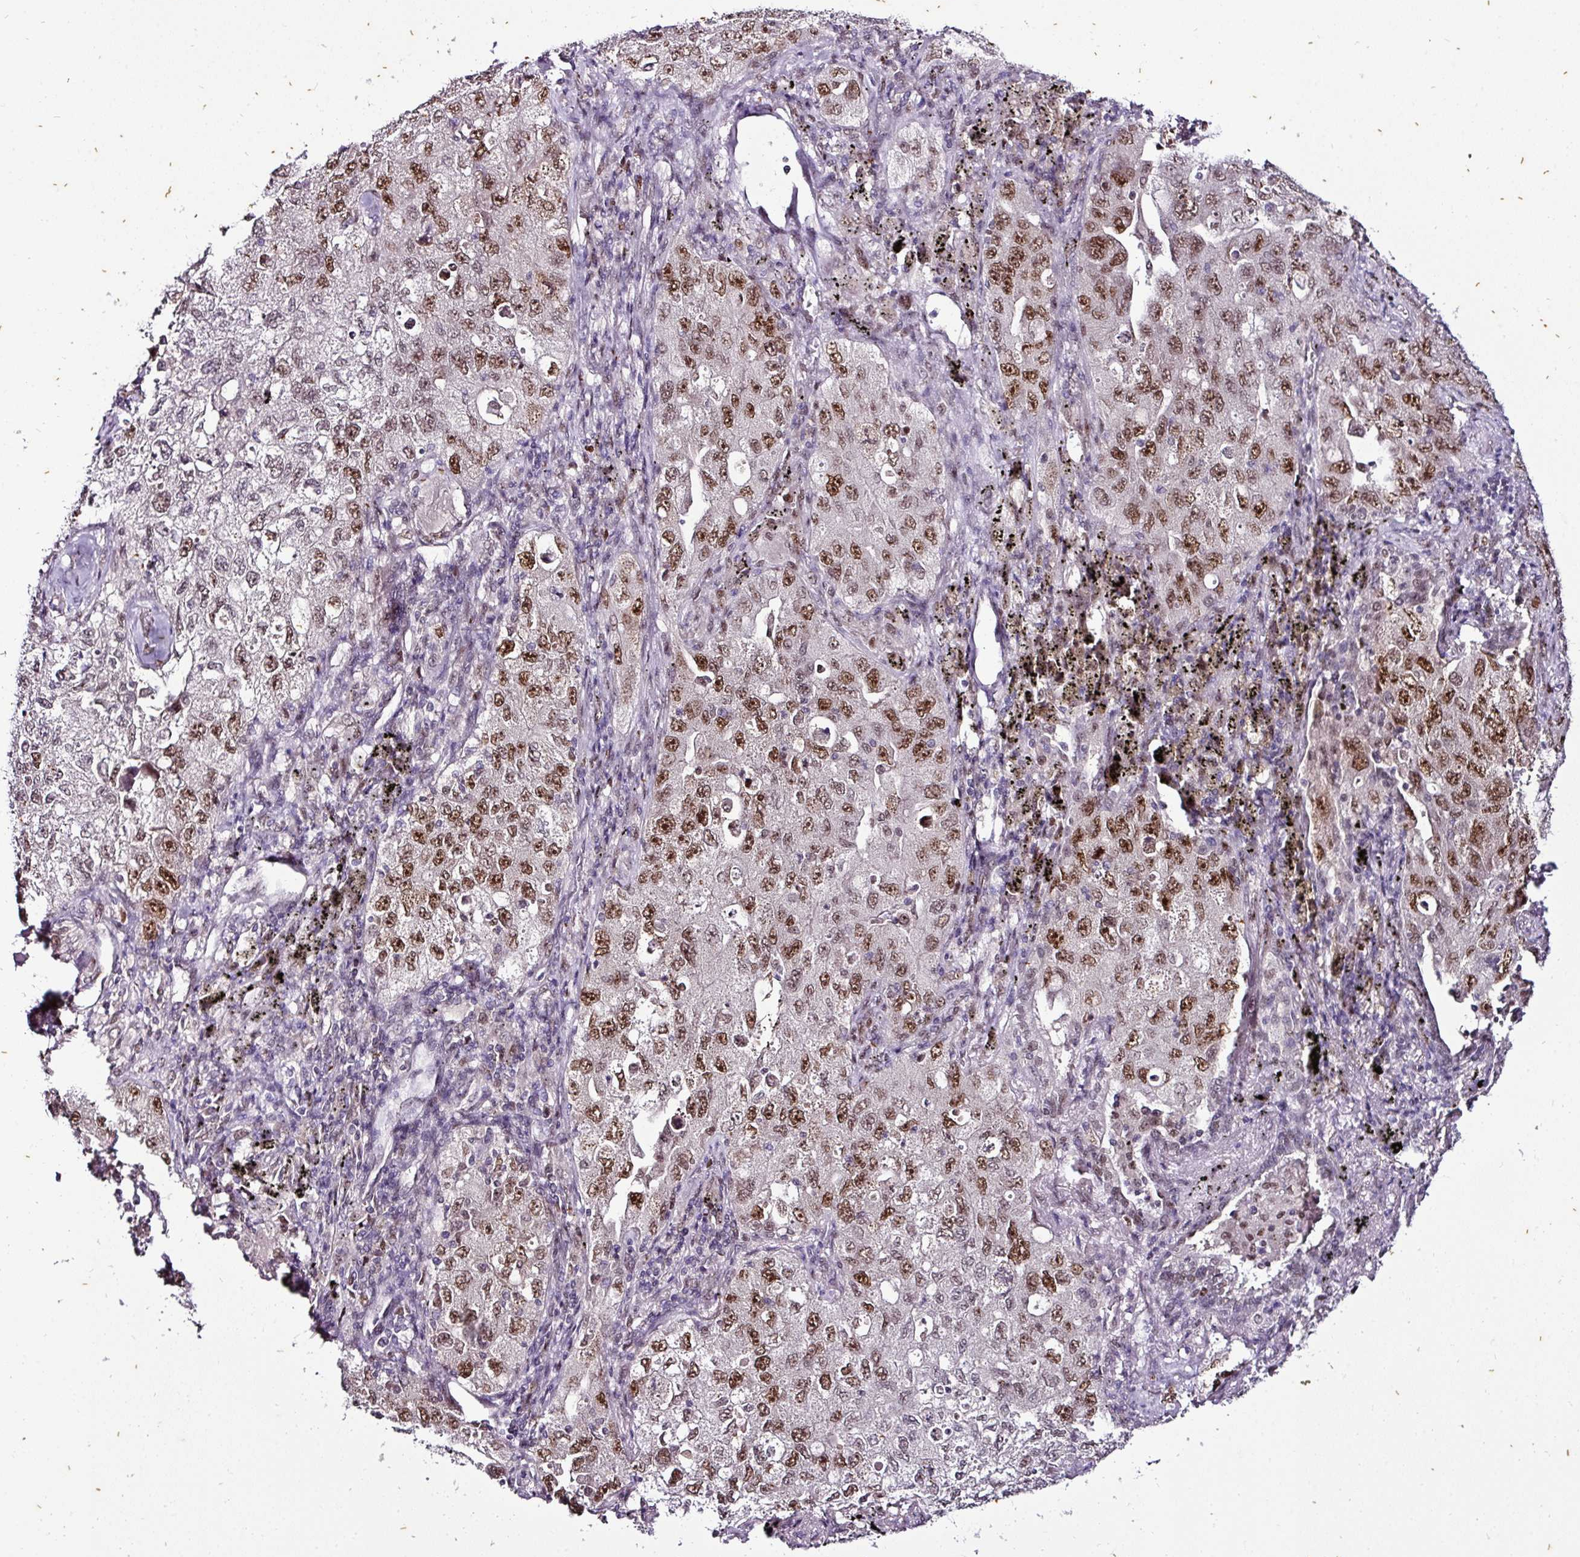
{"staining": {"intensity": "strong", "quantity": ">75%", "location": "nuclear"}, "tissue": "lung cancer", "cell_type": "Tumor cells", "image_type": "cancer", "snomed": [{"axis": "morphology", "description": "Adenocarcinoma, NOS"}, {"axis": "topography", "description": "Lung"}], "caption": "Protein expression analysis of adenocarcinoma (lung) shows strong nuclear positivity in approximately >75% of tumor cells.", "gene": "KLF16", "patient": {"sex": "female", "age": 57}}